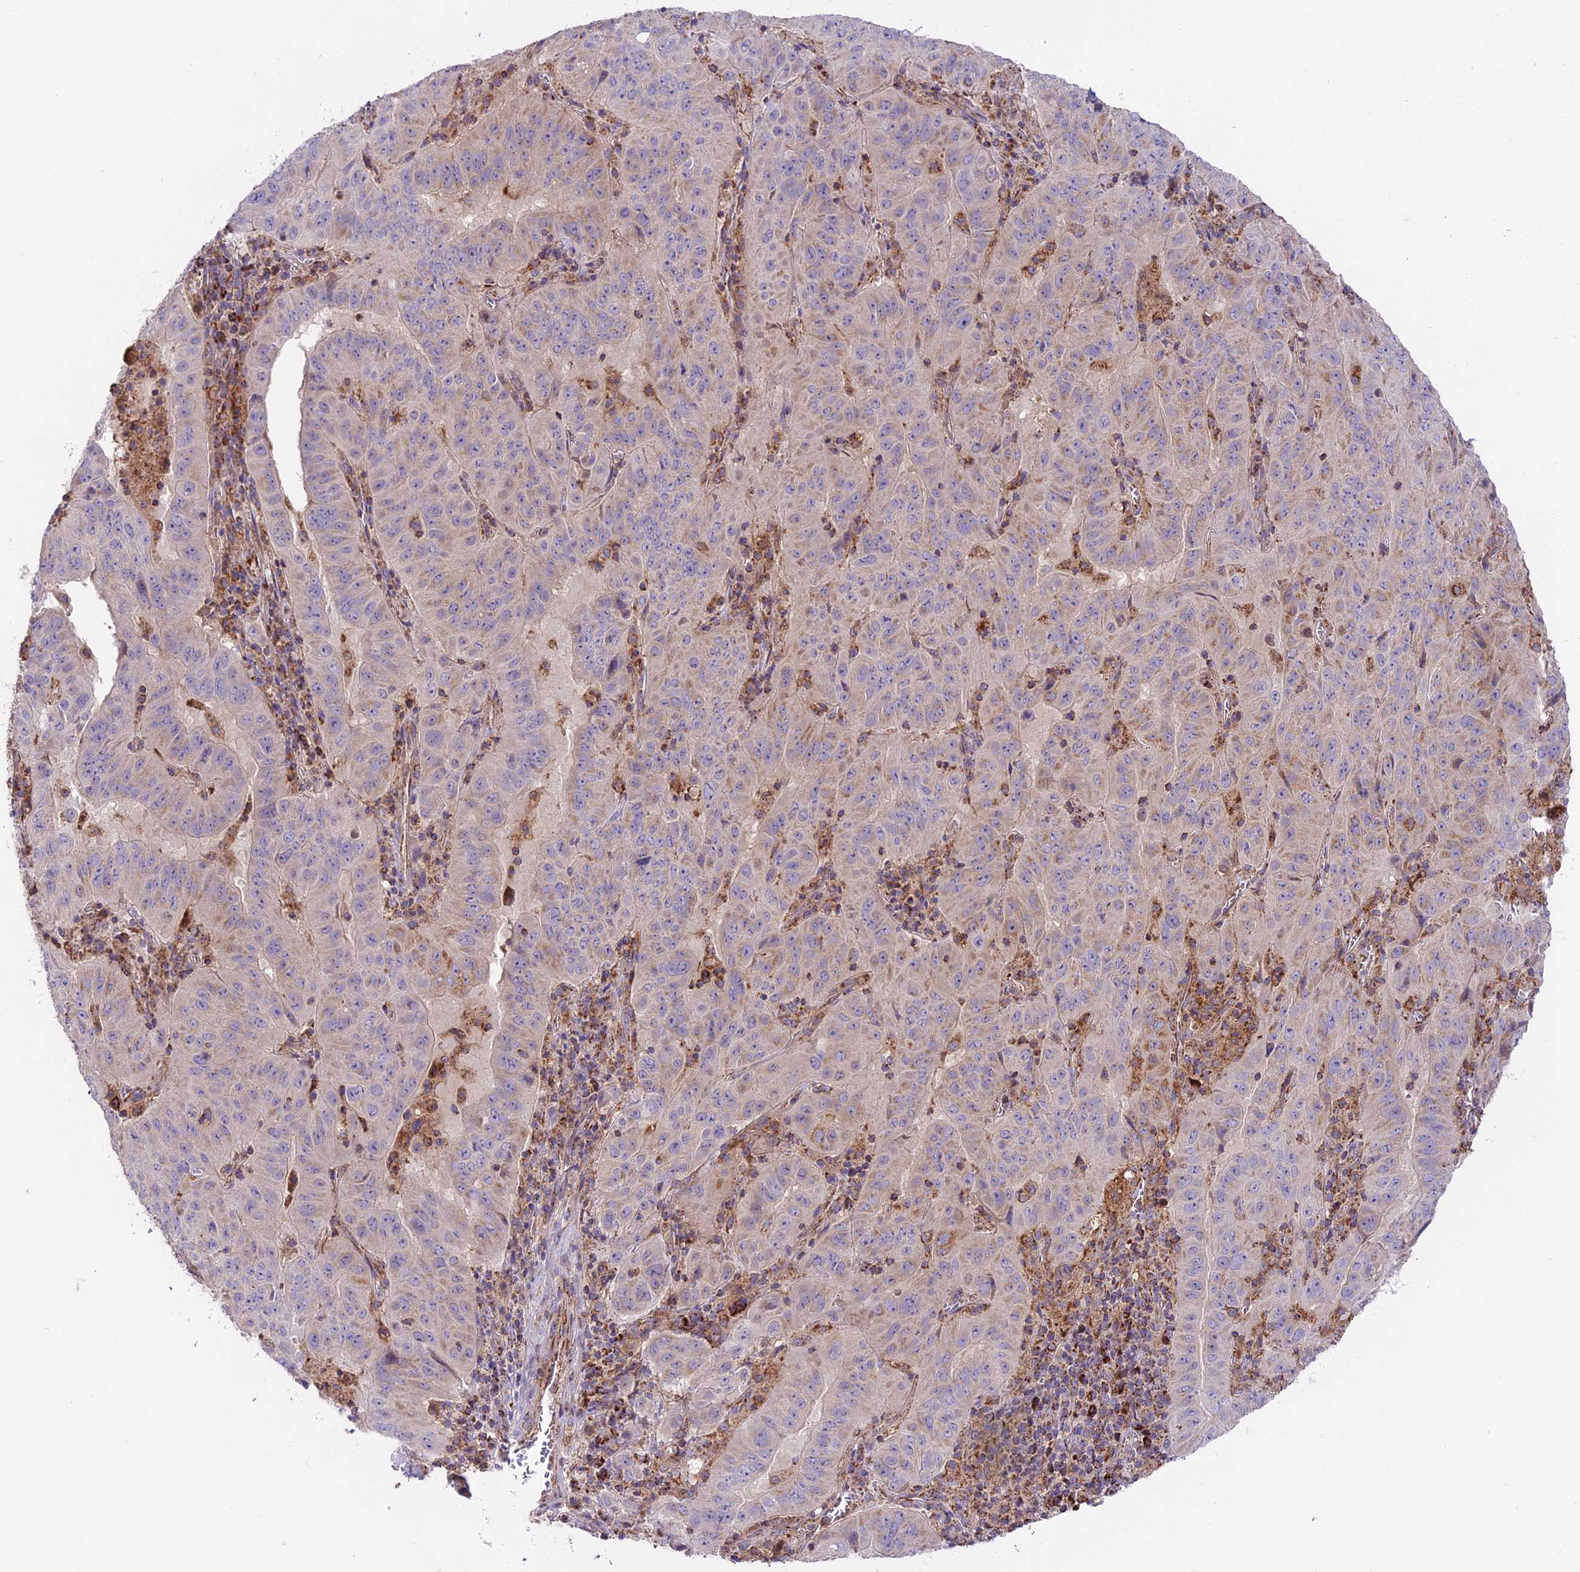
{"staining": {"intensity": "negative", "quantity": "none", "location": "none"}, "tissue": "pancreatic cancer", "cell_type": "Tumor cells", "image_type": "cancer", "snomed": [{"axis": "morphology", "description": "Adenocarcinoma, NOS"}, {"axis": "topography", "description": "Pancreas"}], "caption": "A micrograph of human pancreatic adenocarcinoma is negative for staining in tumor cells.", "gene": "NDUFA8", "patient": {"sex": "male", "age": 63}}